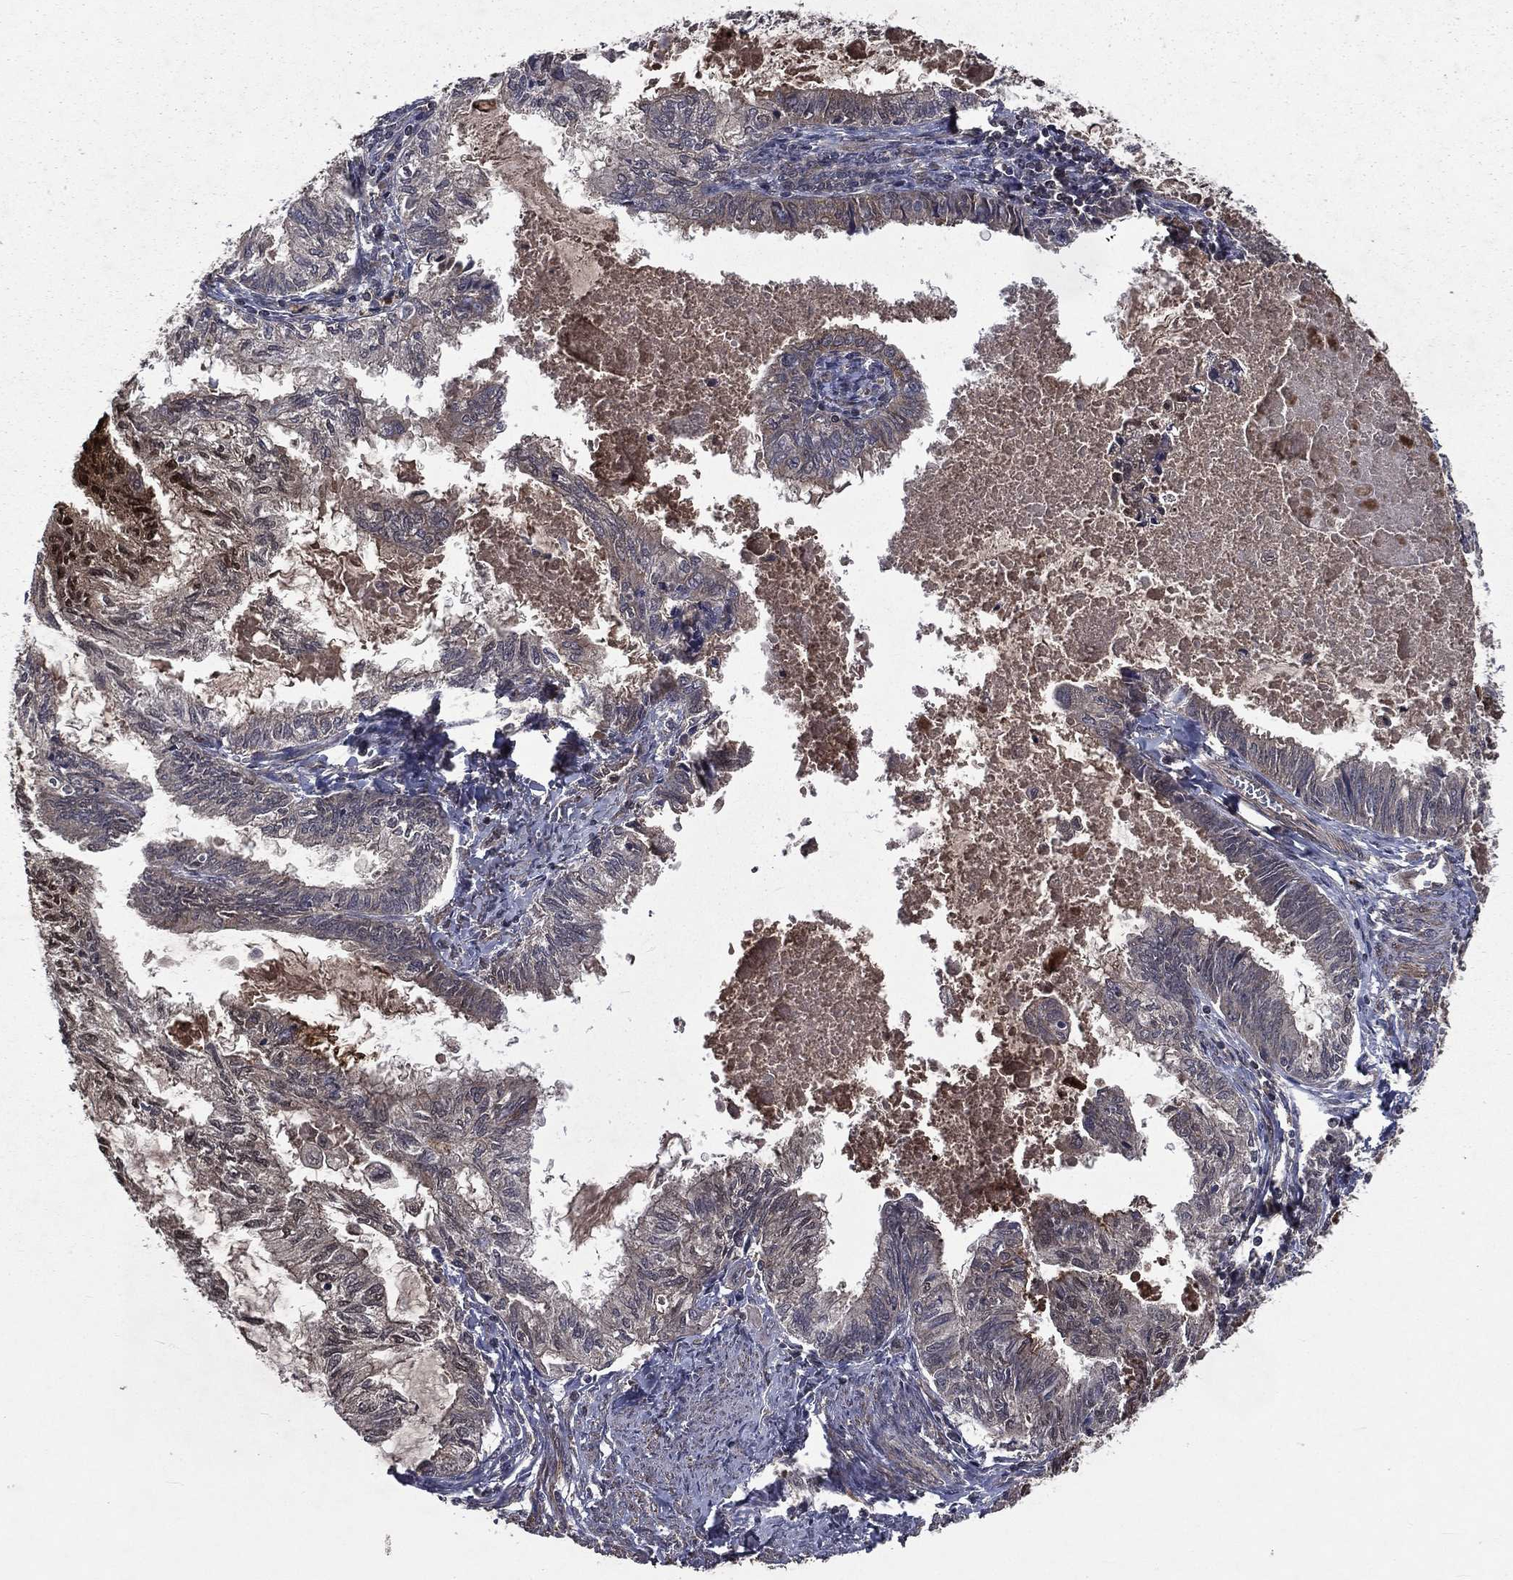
{"staining": {"intensity": "negative", "quantity": "none", "location": "none"}, "tissue": "endometrial cancer", "cell_type": "Tumor cells", "image_type": "cancer", "snomed": [{"axis": "morphology", "description": "Adenocarcinoma, NOS"}, {"axis": "topography", "description": "Endometrium"}], "caption": "Tumor cells are negative for protein expression in human endometrial cancer (adenocarcinoma). (DAB (3,3'-diaminobenzidine) immunohistochemistry, high magnification).", "gene": "FGD1", "patient": {"sex": "female", "age": 86}}